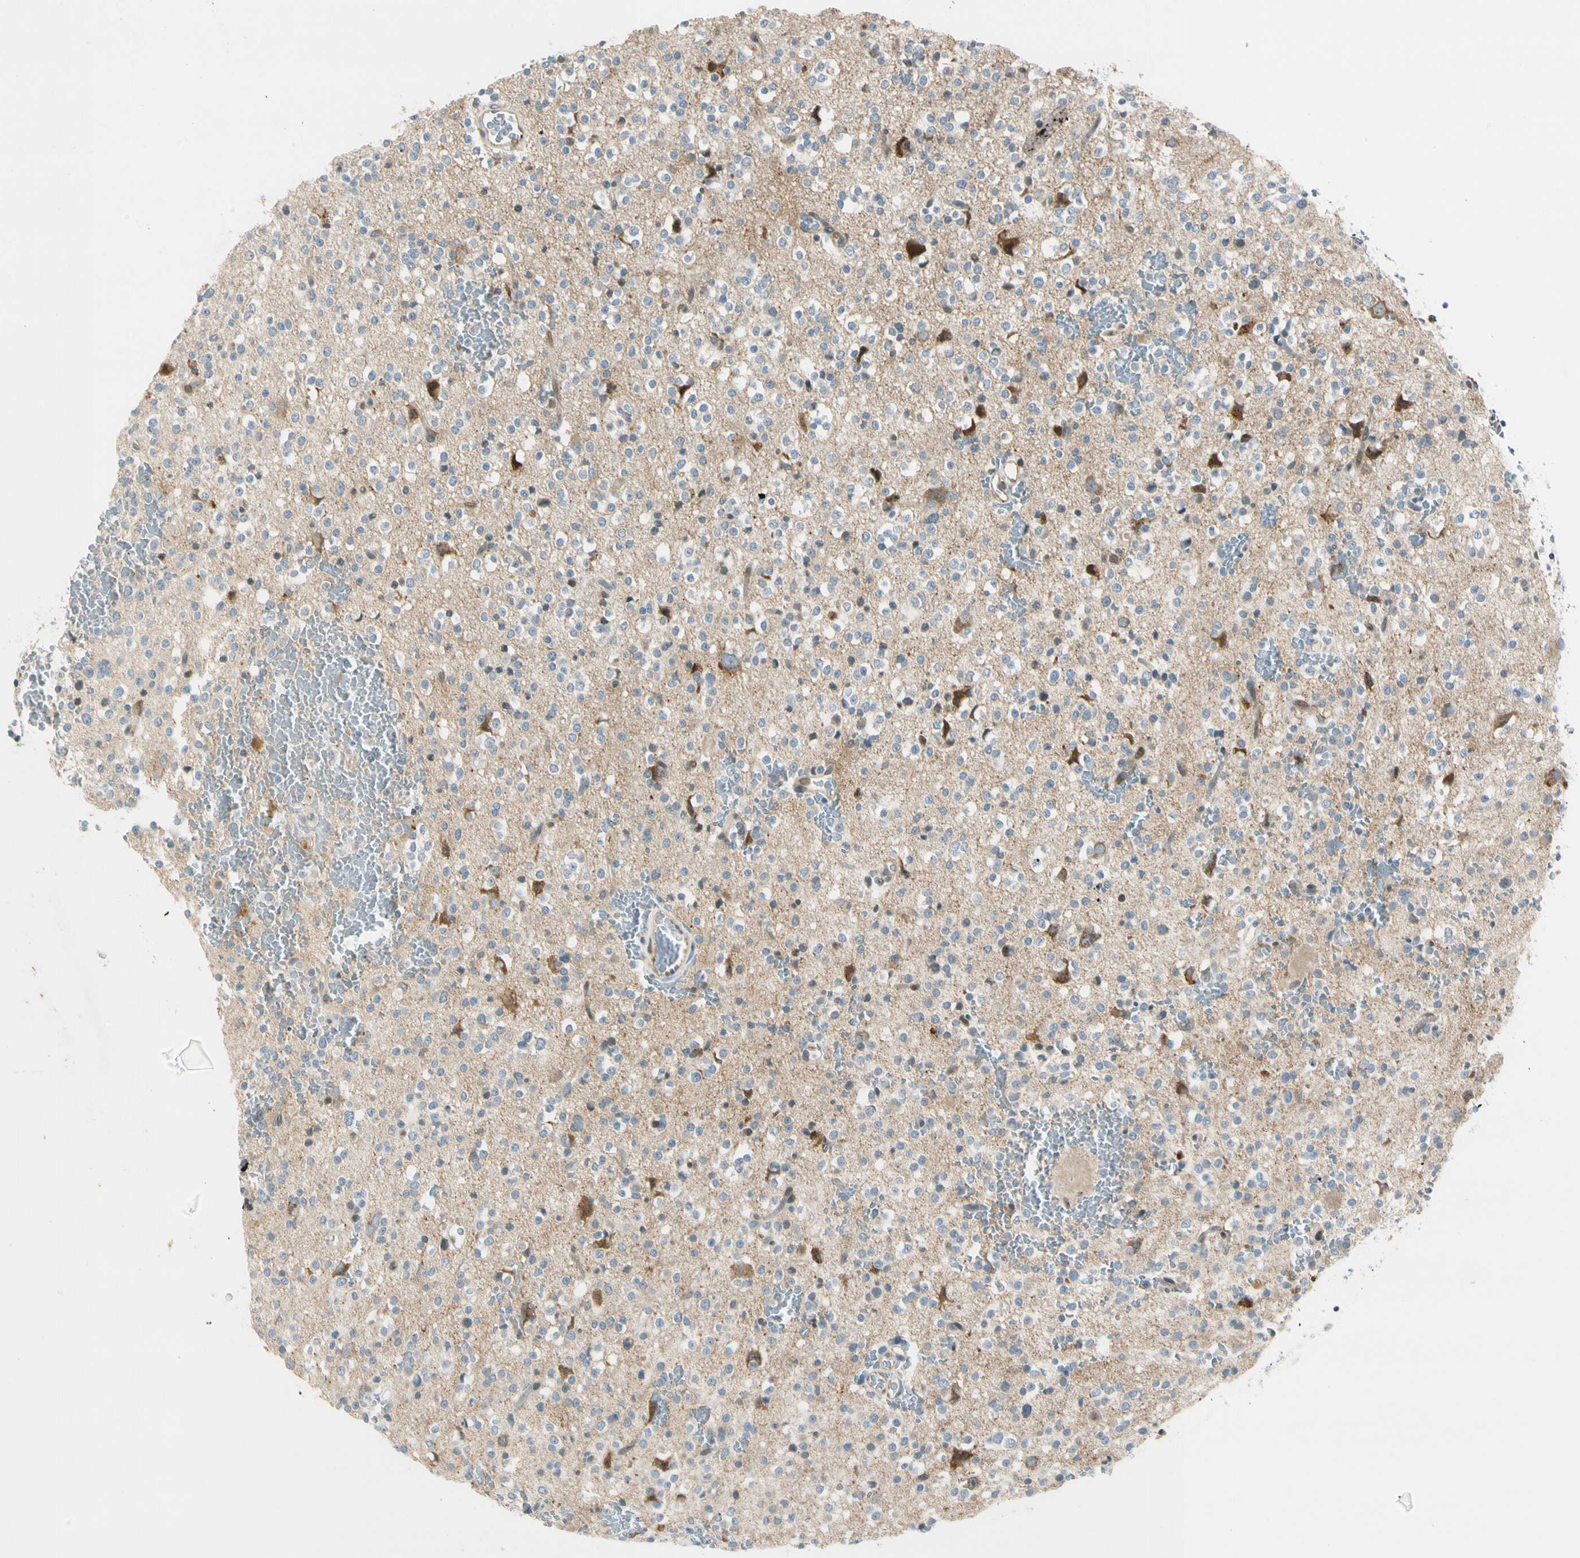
{"staining": {"intensity": "negative", "quantity": "none", "location": "none"}, "tissue": "glioma", "cell_type": "Tumor cells", "image_type": "cancer", "snomed": [{"axis": "morphology", "description": "Glioma, malignant, High grade"}, {"axis": "topography", "description": "Brain"}], "caption": "A histopathology image of human high-grade glioma (malignant) is negative for staining in tumor cells. Nuclei are stained in blue.", "gene": "NPDC1", "patient": {"sex": "male", "age": 47}}